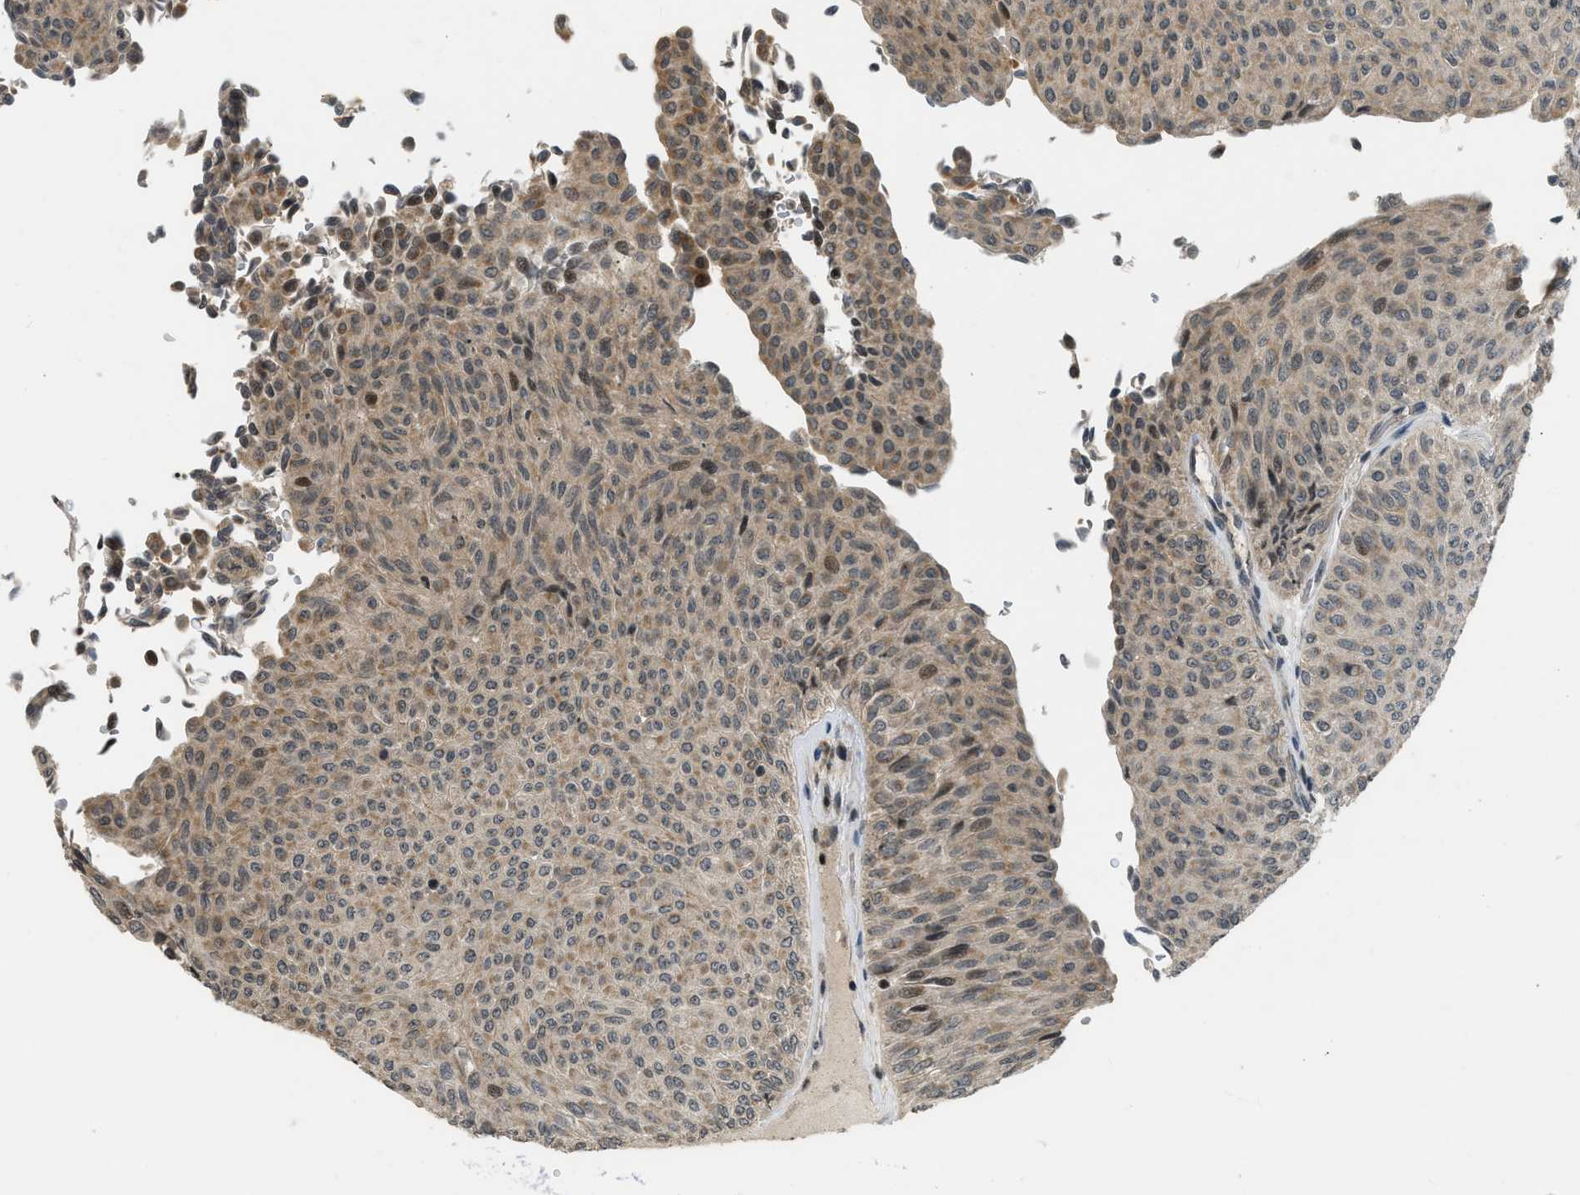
{"staining": {"intensity": "moderate", "quantity": ">75%", "location": "cytoplasmic/membranous,nuclear"}, "tissue": "urothelial cancer", "cell_type": "Tumor cells", "image_type": "cancer", "snomed": [{"axis": "morphology", "description": "Urothelial carcinoma, Low grade"}, {"axis": "topography", "description": "Urinary bladder"}], "caption": "This is a histology image of immunohistochemistry staining of urothelial cancer, which shows moderate staining in the cytoplasmic/membranous and nuclear of tumor cells.", "gene": "SIAH1", "patient": {"sex": "male", "age": 78}}